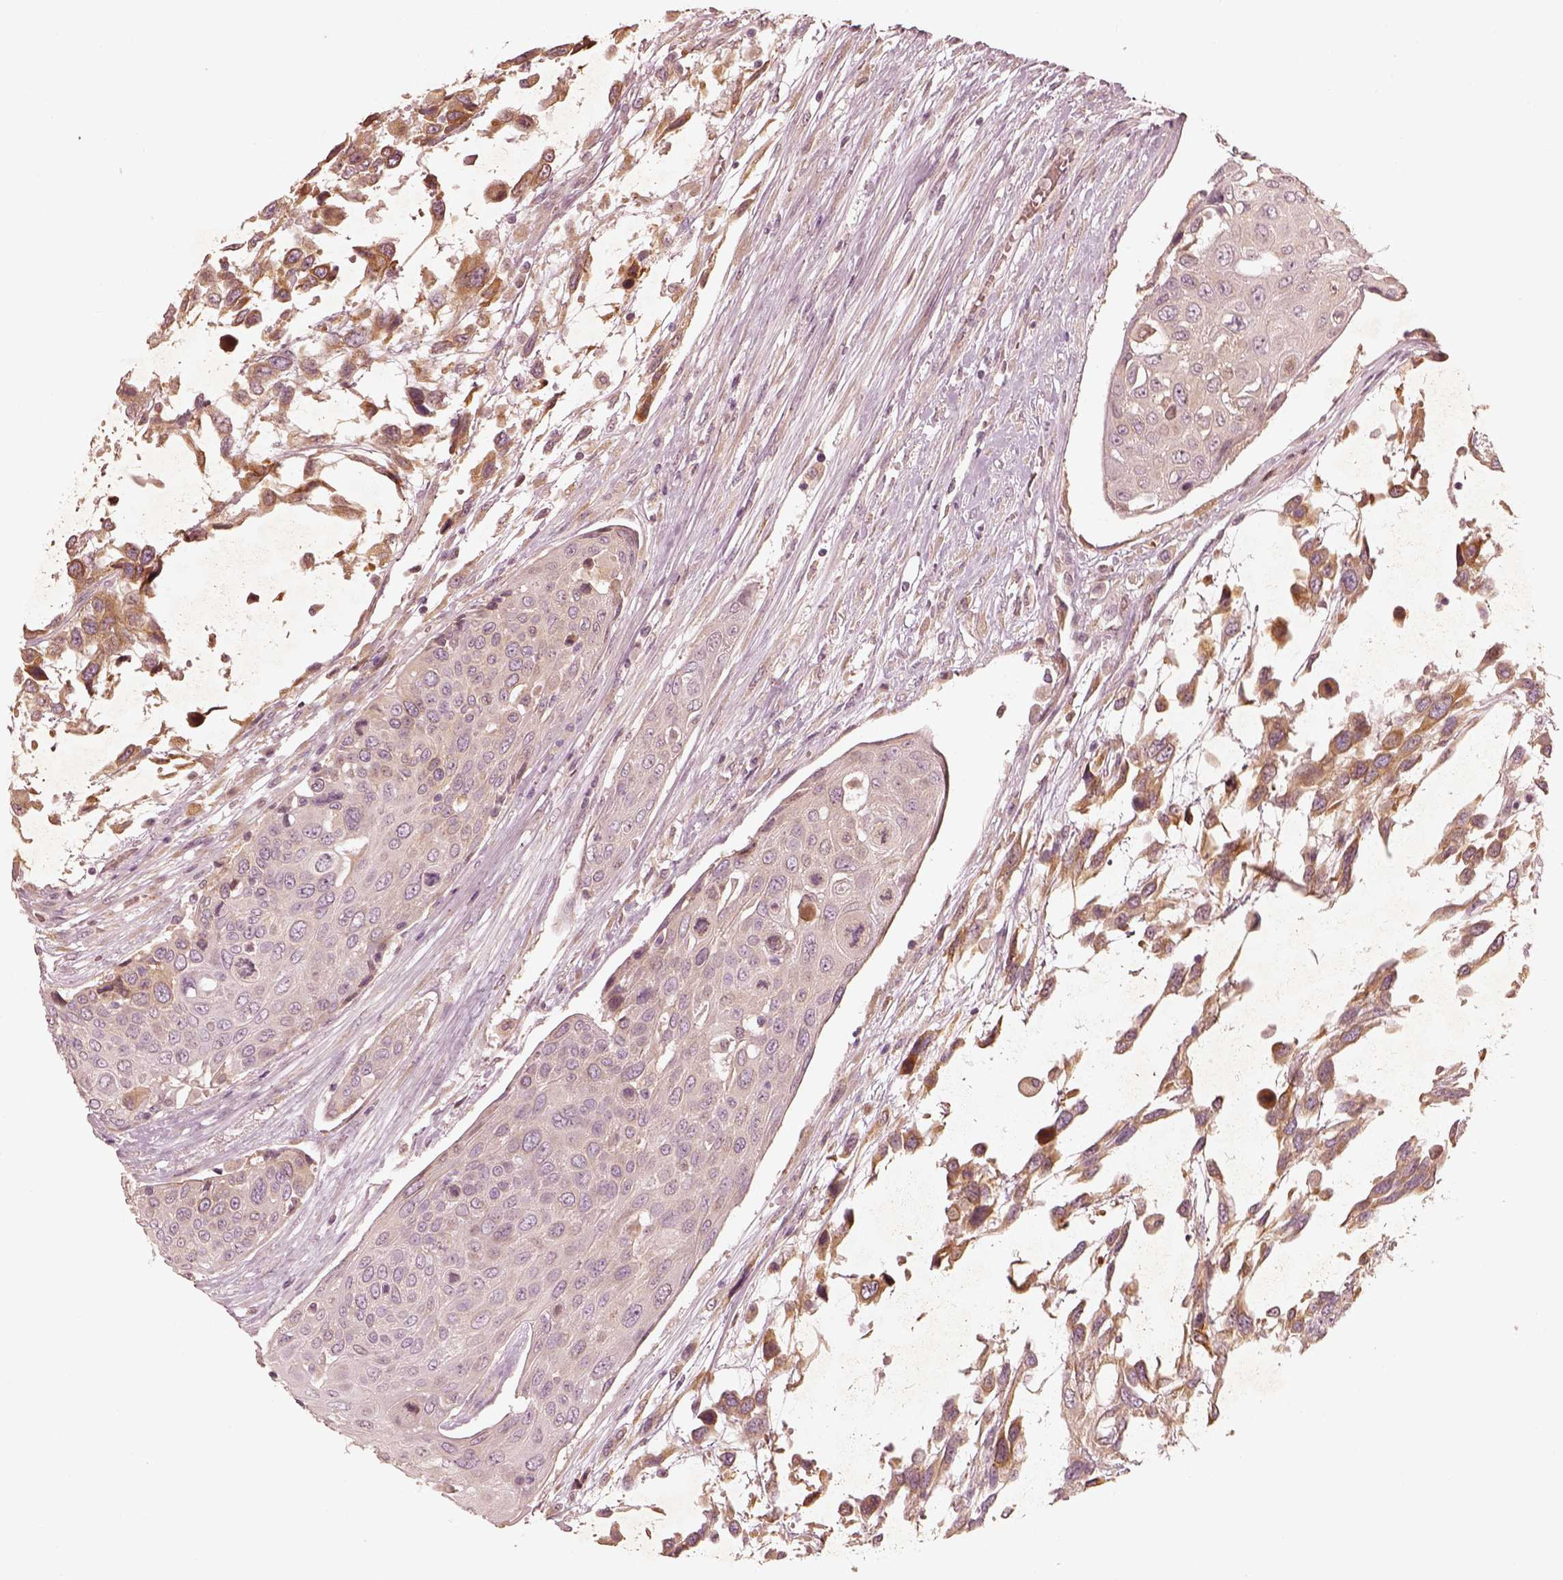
{"staining": {"intensity": "negative", "quantity": "none", "location": "none"}, "tissue": "urothelial cancer", "cell_type": "Tumor cells", "image_type": "cancer", "snomed": [{"axis": "morphology", "description": "Urothelial carcinoma, High grade"}, {"axis": "topography", "description": "Urinary bladder"}], "caption": "IHC photomicrograph of neoplastic tissue: urothelial carcinoma (high-grade) stained with DAB demonstrates no significant protein staining in tumor cells. (Stains: DAB (3,3'-diaminobenzidine) immunohistochemistry (IHC) with hematoxylin counter stain, Microscopy: brightfield microscopy at high magnification).", "gene": "WLS", "patient": {"sex": "female", "age": 70}}